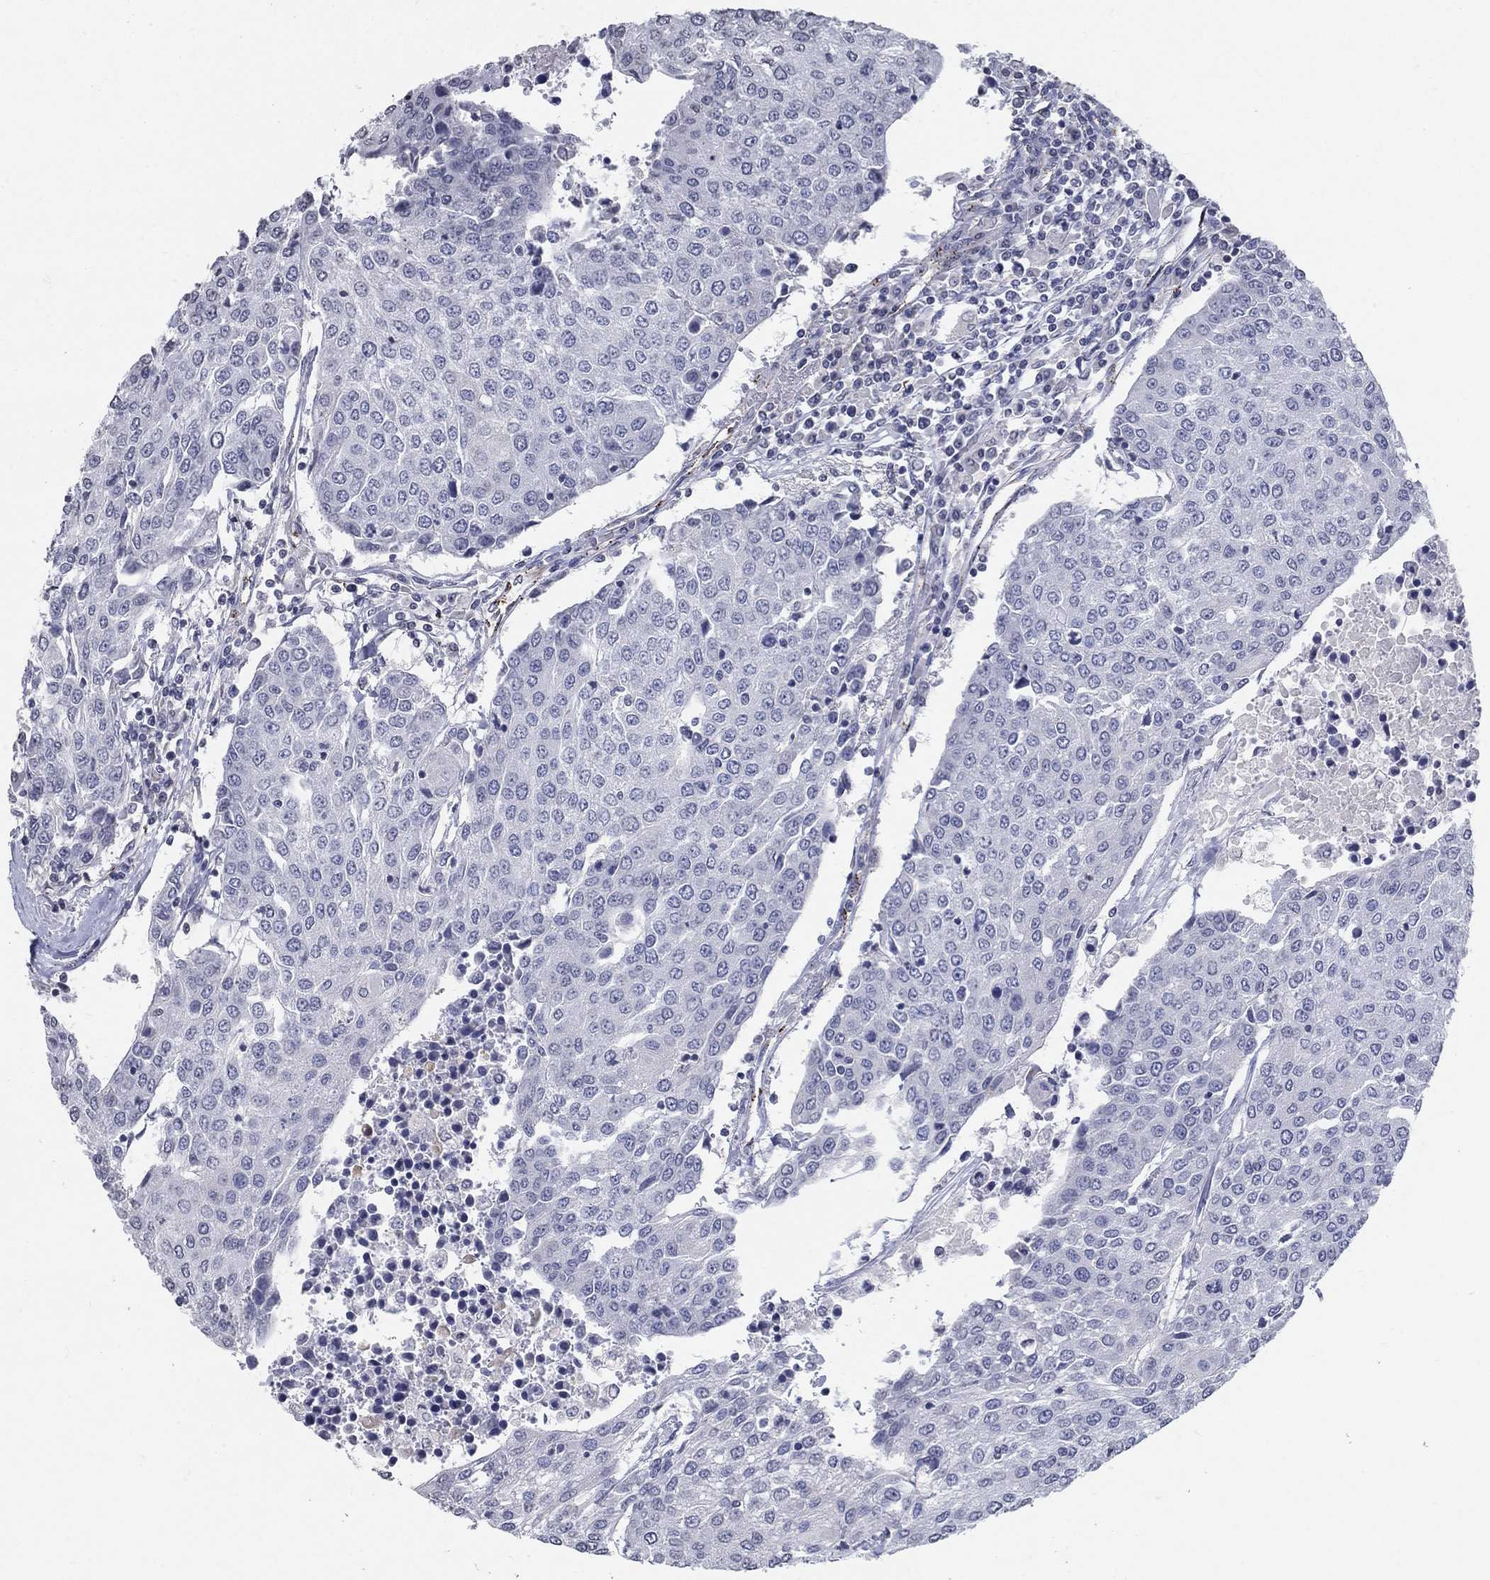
{"staining": {"intensity": "negative", "quantity": "none", "location": "none"}, "tissue": "urothelial cancer", "cell_type": "Tumor cells", "image_type": "cancer", "snomed": [{"axis": "morphology", "description": "Urothelial carcinoma, High grade"}, {"axis": "topography", "description": "Urinary bladder"}], "caption": "High magnification brightfield microscopy of high-grade urothelial carcinoma stained with DAB (3,3'-diaminobenzidine) (brown) and counterstained with hematoxylin (blue): tumor cells show no significant positivity.", "gene": "TINAG", "patient": {"sex": "female", "age": 85}}